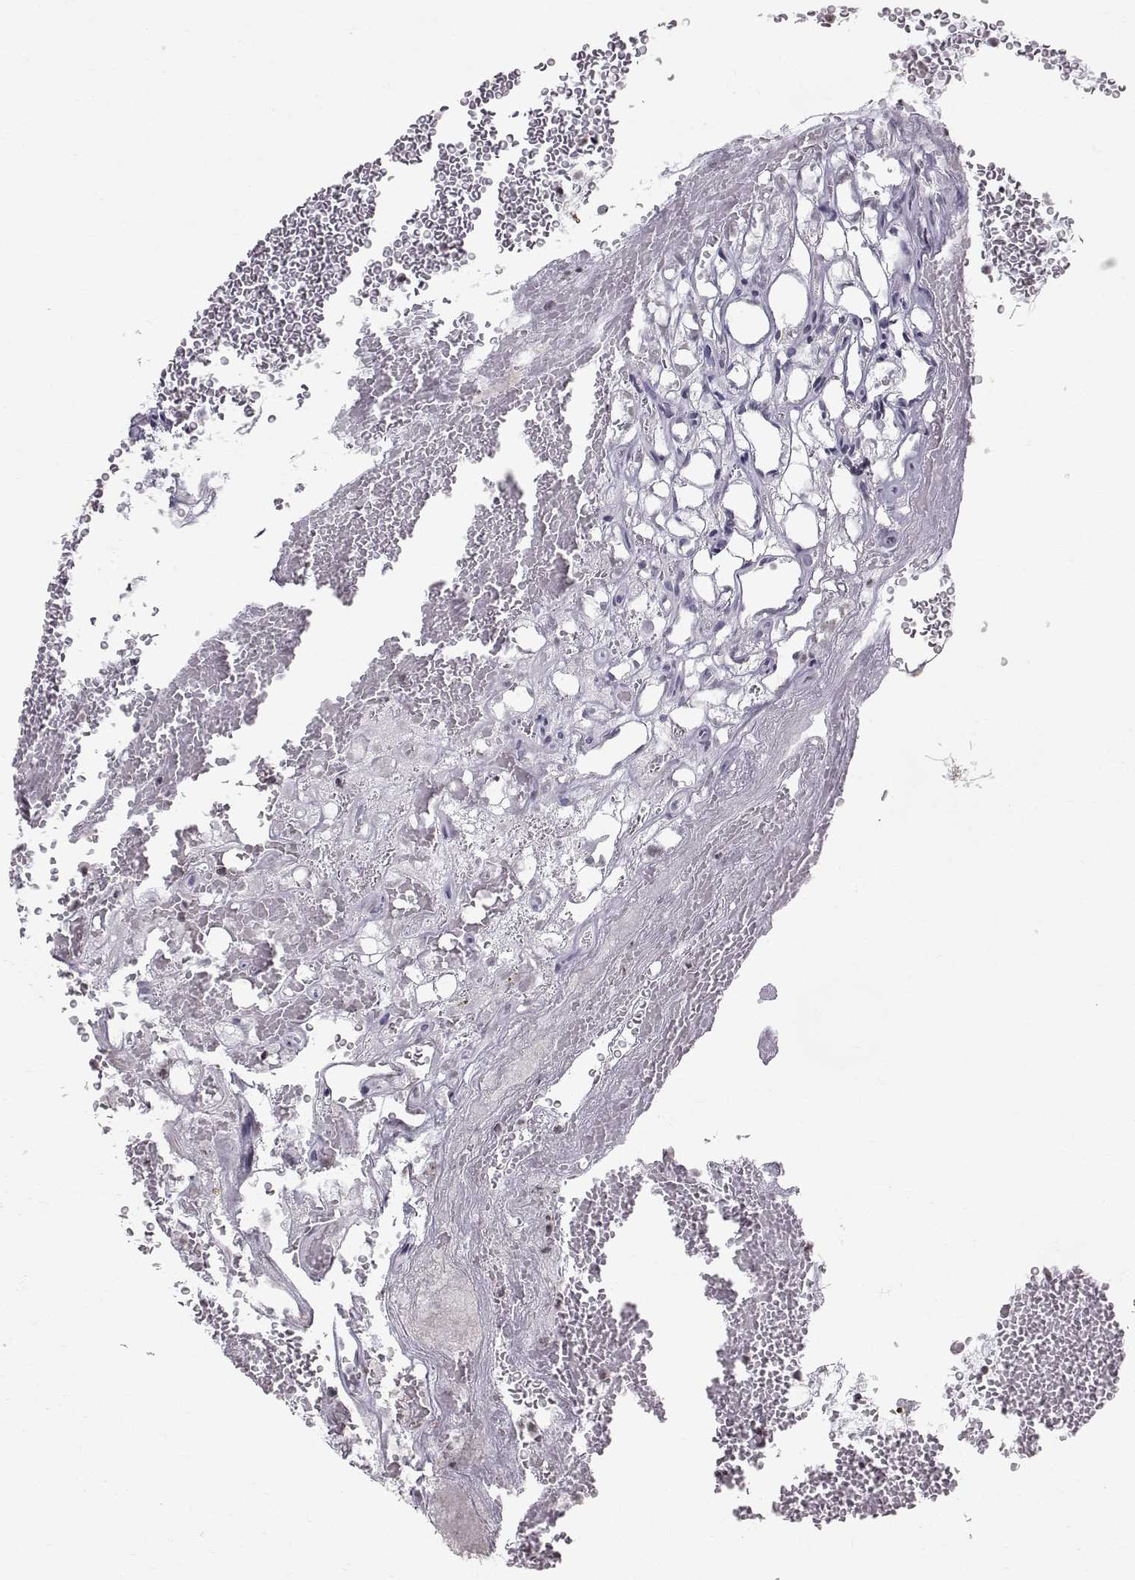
{"staining": {"intensity": "negative", "quantity": "none", "location": "none"}, "tissue": "renal cancer", "cell_type": "Tumor cells", "image_type": "cancer", "snomed": [{"axis": "morphology", "description": "Adenocarcinoma, NOS"}, {"axis": "topography", "description": "Kidney"}], "caption": "This histopathology image is of adenocarcinoma (renal) stained with immunohistochemistry to label a protein in brown with the nuclei are counter-stained blue. There is no positivity in tumor cells. (DAB (3,3'-diaminobenzidine) immunohistochemistry, high magnification).", "gene": "MARCHF4", "patient": {"sex": "female", "age": 69}}